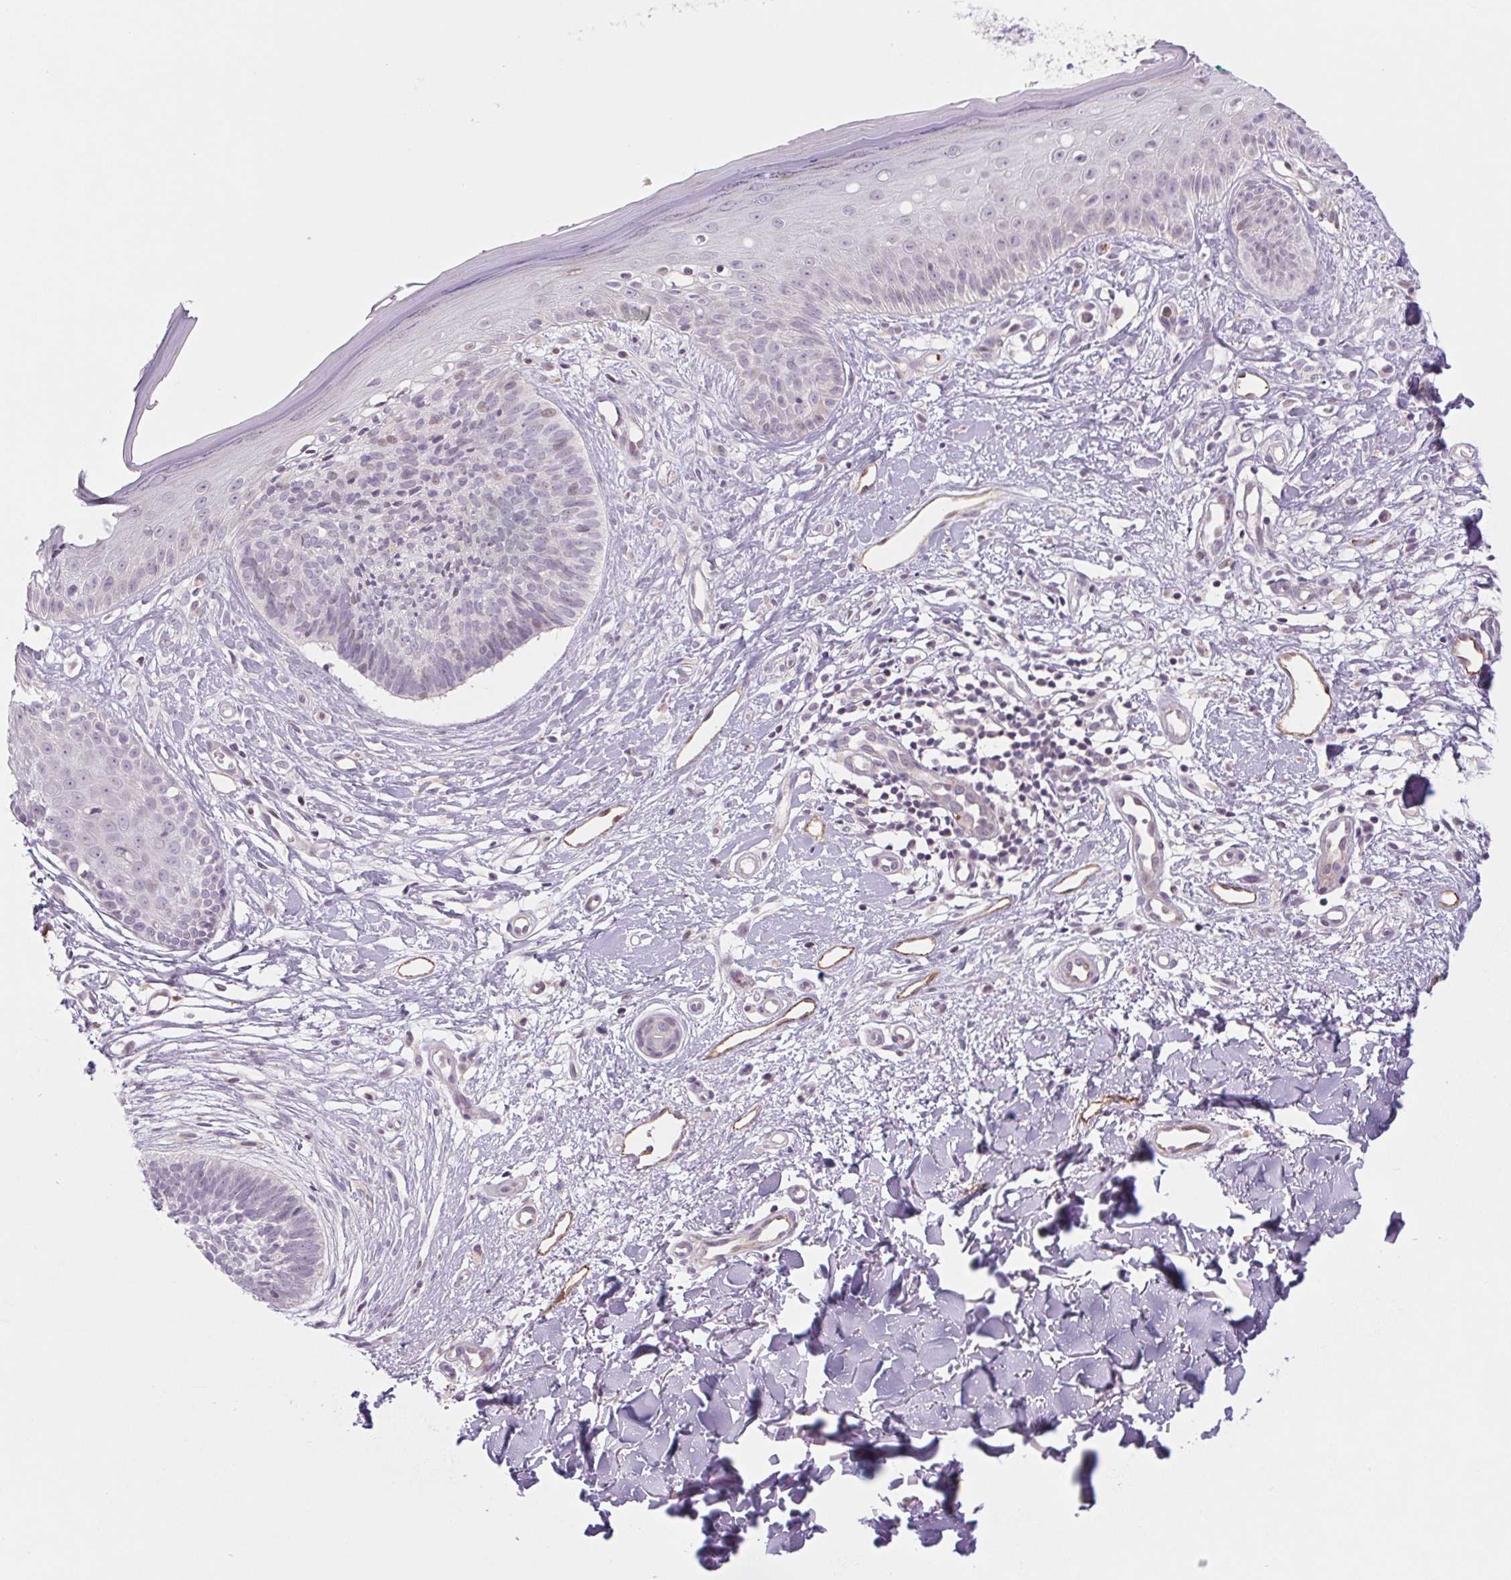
{"staining": {"intensity": "negative", "quantity": "none", "location": "none"}, "tissue": "skin cancer", "cell_type": "Tumor cells", "image_type": "cancer", "snomed": [{"axis": "morphology", "description": "Basal cell carcinoma"}, {"axis": "topography", "description": "Skin"}], "caption": "This photomicrograph is of skin cancer (basal cell carcinoma) stained with immunohistochemistry to label a protein in brown with the nuclei are counter-stained blue. There is no staining in tumor cells. (DAB immunohistochemistry (IHC) with hematoxylin counter stain).", "gene": "MS4A13", "patient": {"sex": "male", "age": 51}}